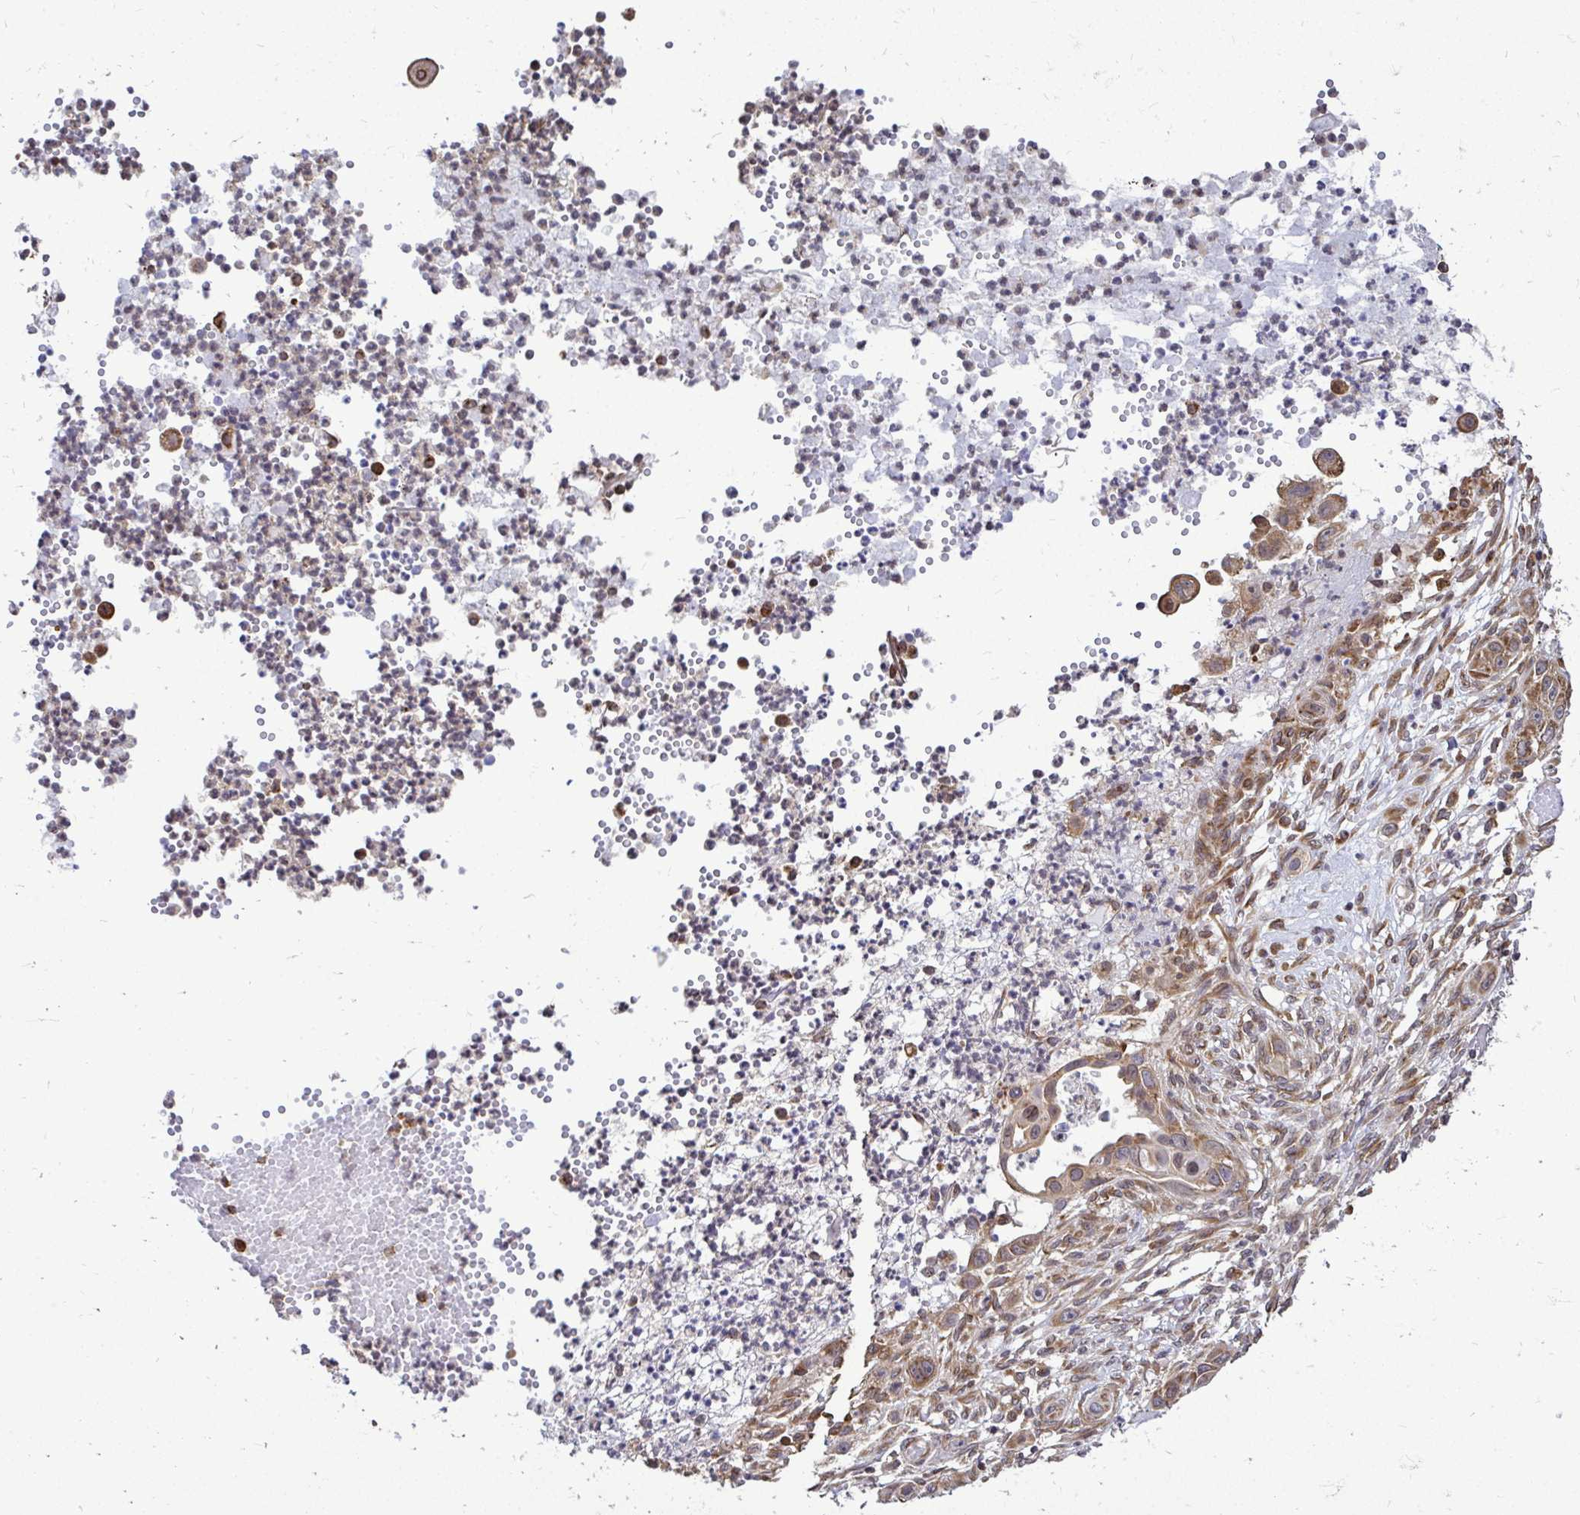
{"staining": {"intensity": "moderate", "quantity": "25%-75%", "location": "cytoplasmic/membranous"}, "tissue": "skin cancer", "cell_type": "Tumor cells", "image_type": "cancer", "snomed": [{"axis": "morphology", "description": "Squamous cell carcinoma, NOS"}, {"axis": "topography", "description": "Skin"}], "caption": "Skin cancer tissue shows moderate cytoplasmic/membranous staining in approximately 25%-75% of tumor cells, visualized by immunohistochemistry. (Brightfield microscopy of DAB IHC at high magnification).", "gene": "FMR1", "patient": {"sex": "female", "age": 69}}